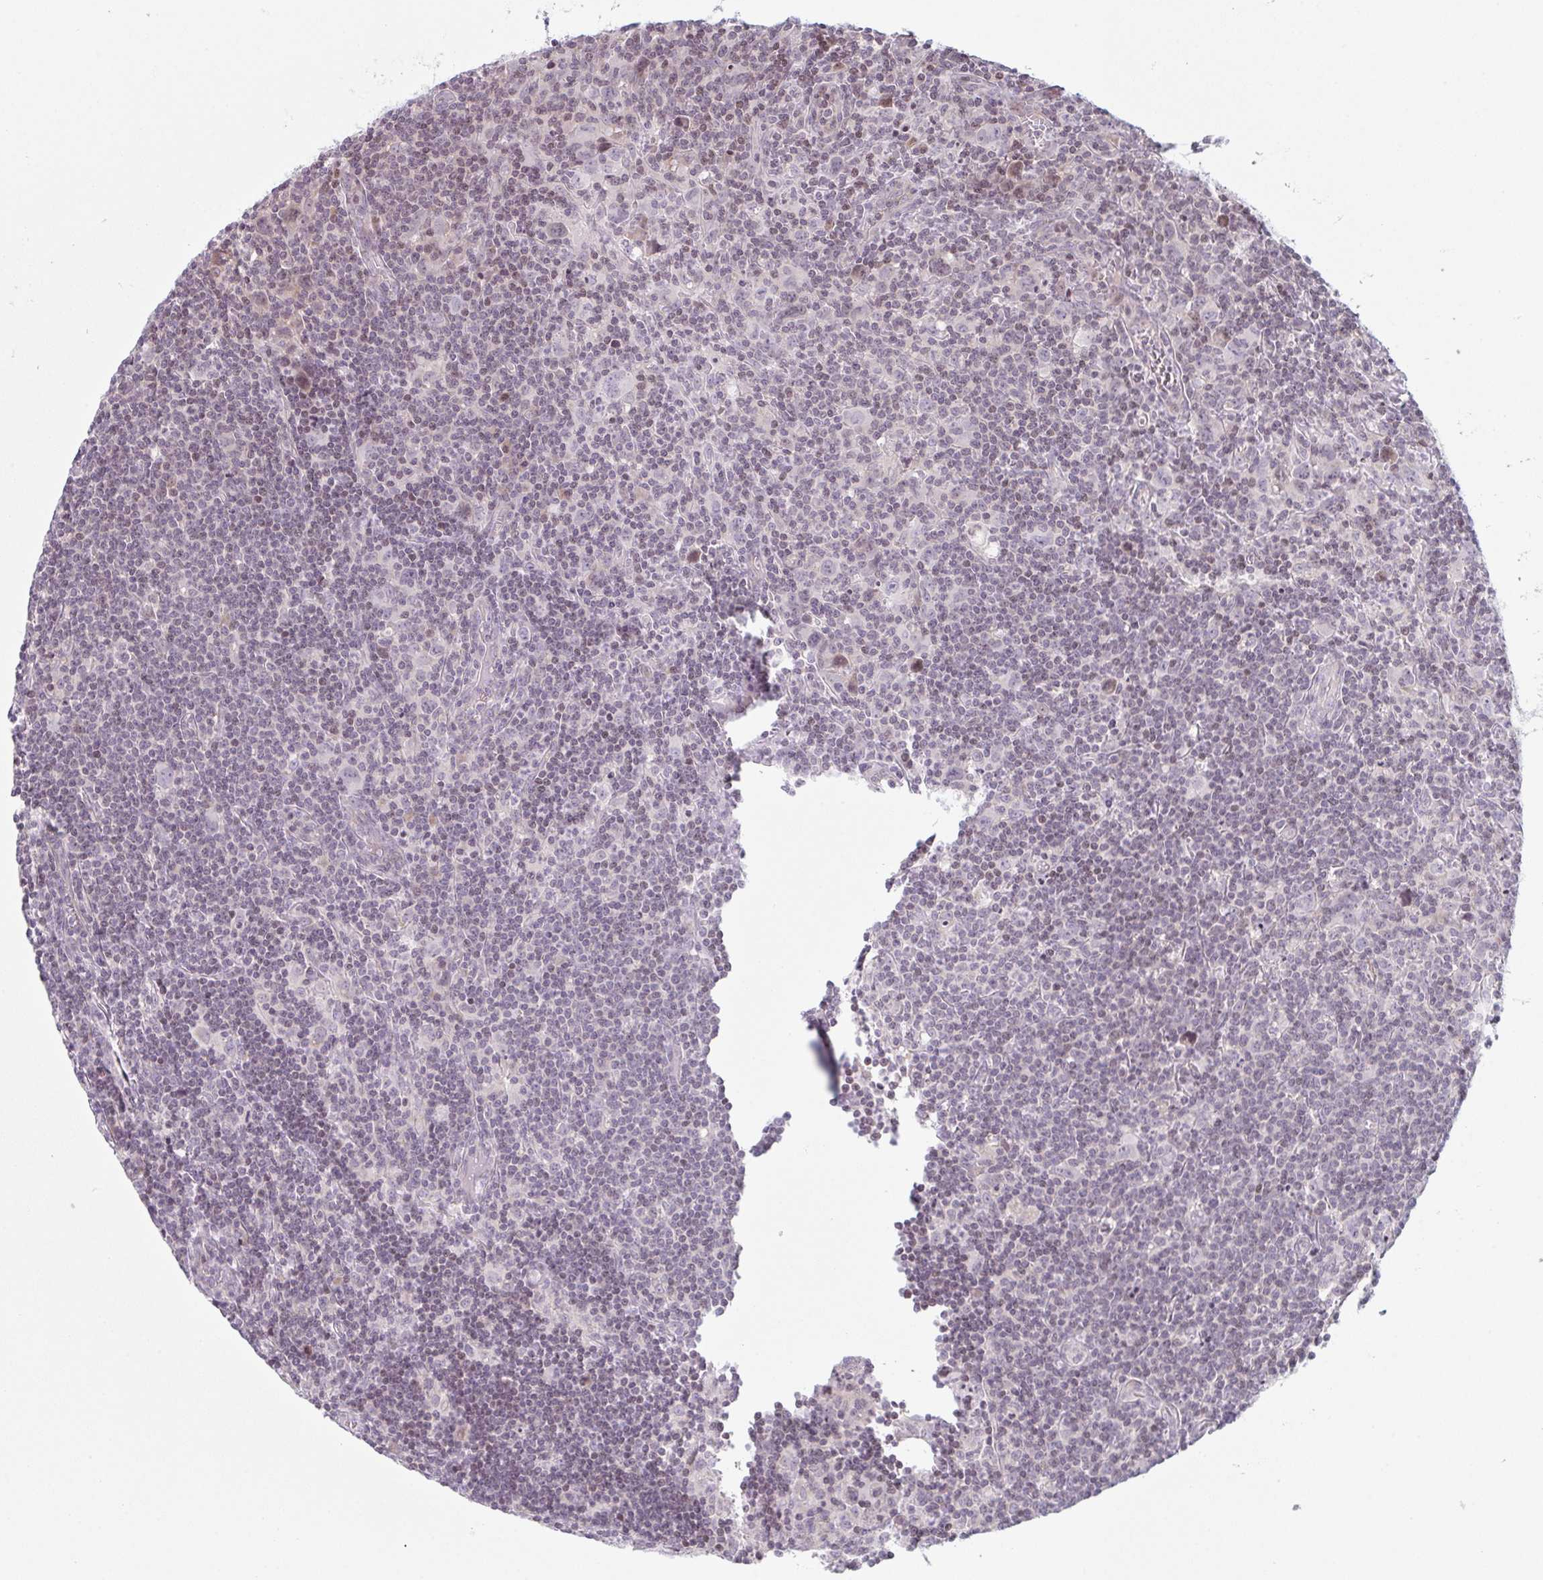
{"staining": {"intensity": "negative", "quantity": "none", "location": "none"}, "tissue": "lymphoma", "cell_type": "Tumor cells", "image_type": "cancer", "snomed": [{"axis": "morphology", "description": "Hodgkin's disease, NOS"}, {"axis": "topography", "description": "Lymph node"}], "caption": "Immunohistochemical staining of human lymphoma demonstrates no significant positivity in tumor cells.", "gene": "TMEM237", "patient": {"sex": "female", "age": 18}}